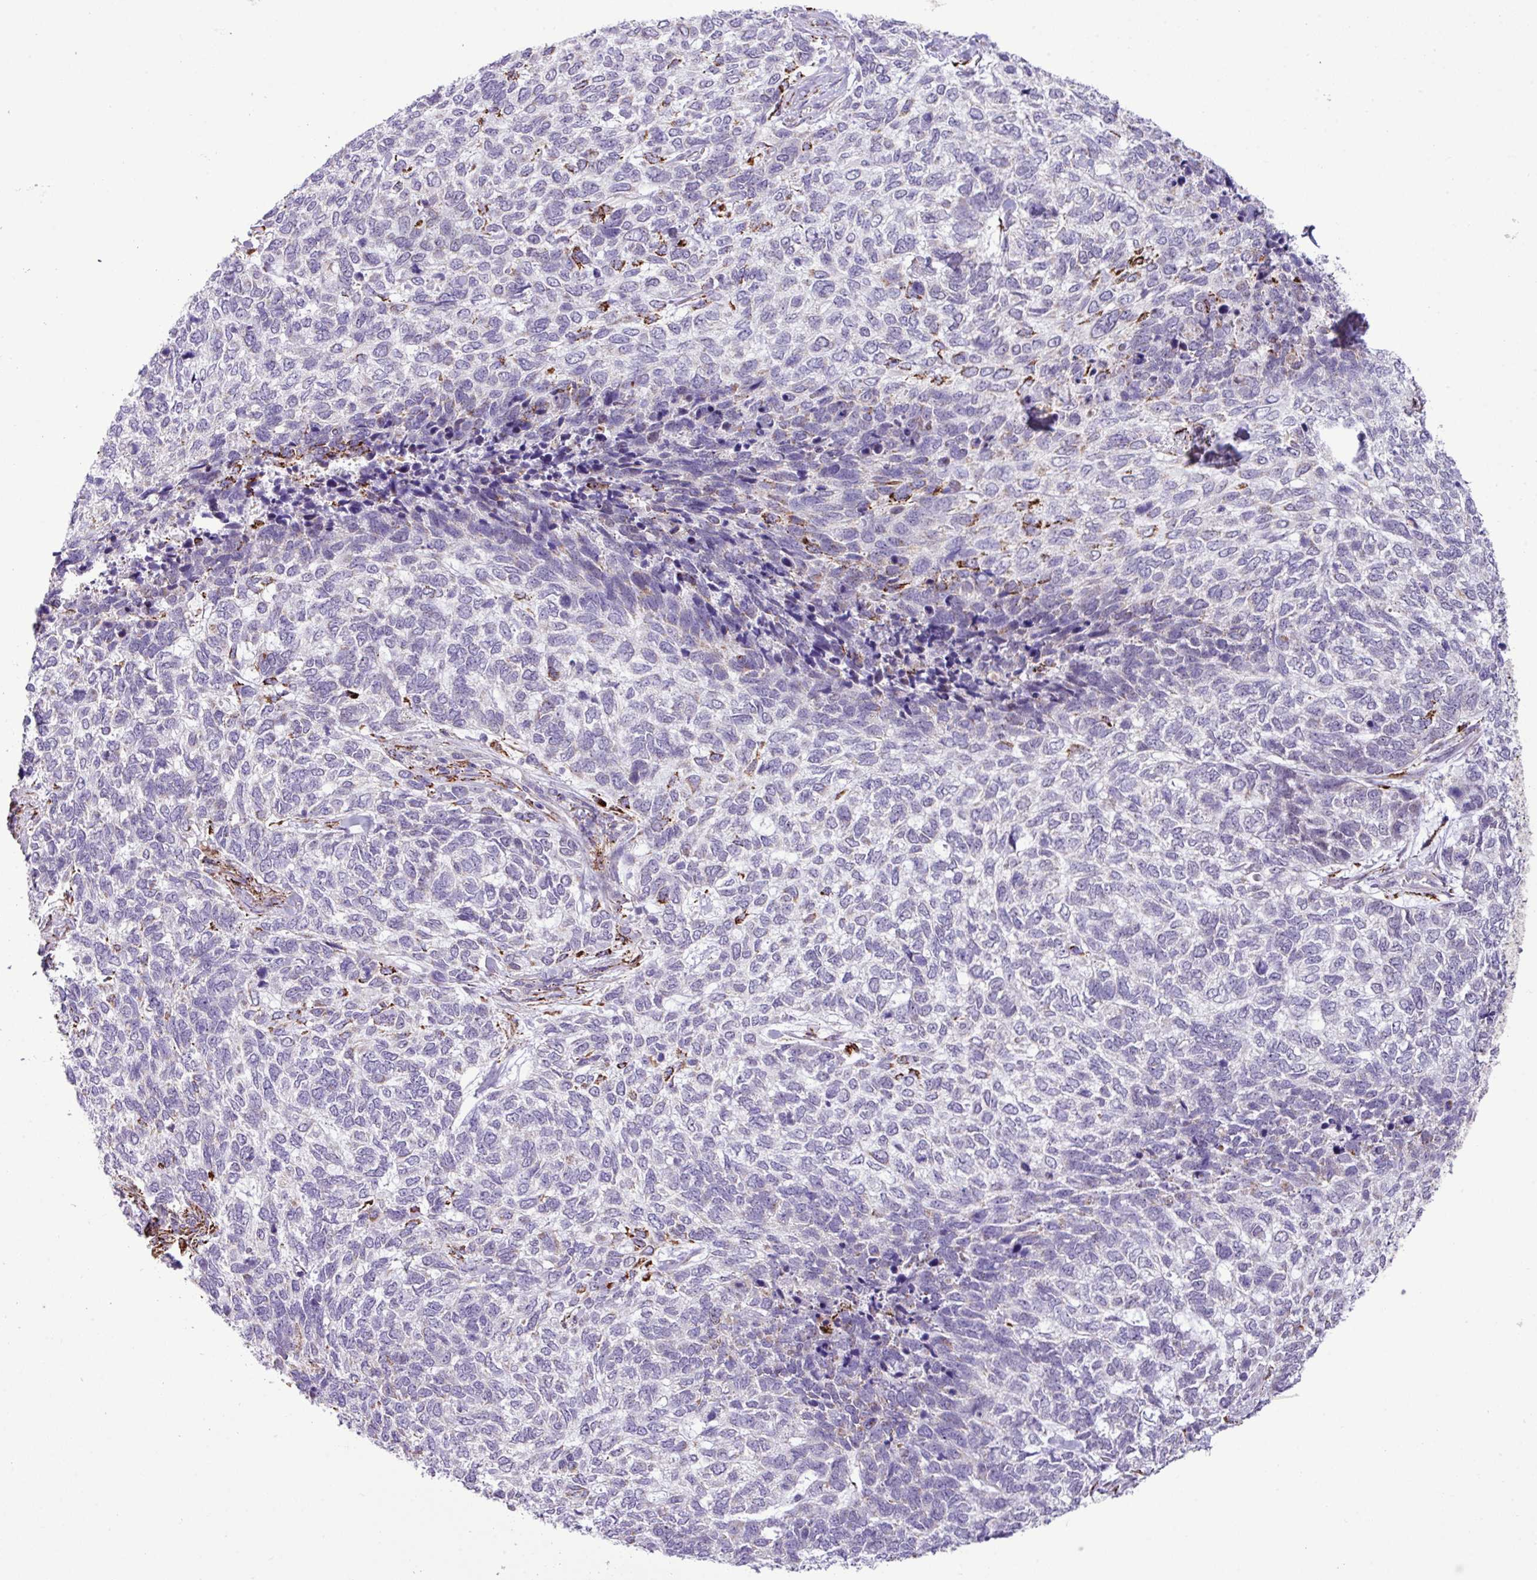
{"staining": {"intensity": "negative", "quantity": "none", "location": "none"}, "tissue": "skin cancer", "cell_type": "Tumor cells", "image_type": "cancer", "snomed": [{"axis": "morphology", "description": "Basal cell carcinoma"}, {"axis": "topography", "description": "Skin"}], "caption": "A high-resolution image shows immunohistochemistry staining of skin cancer, which exhibits no significant positivity in tumor cells.", "gene": "SGPP1", "patient": {"sex": "female", "age": 65}}